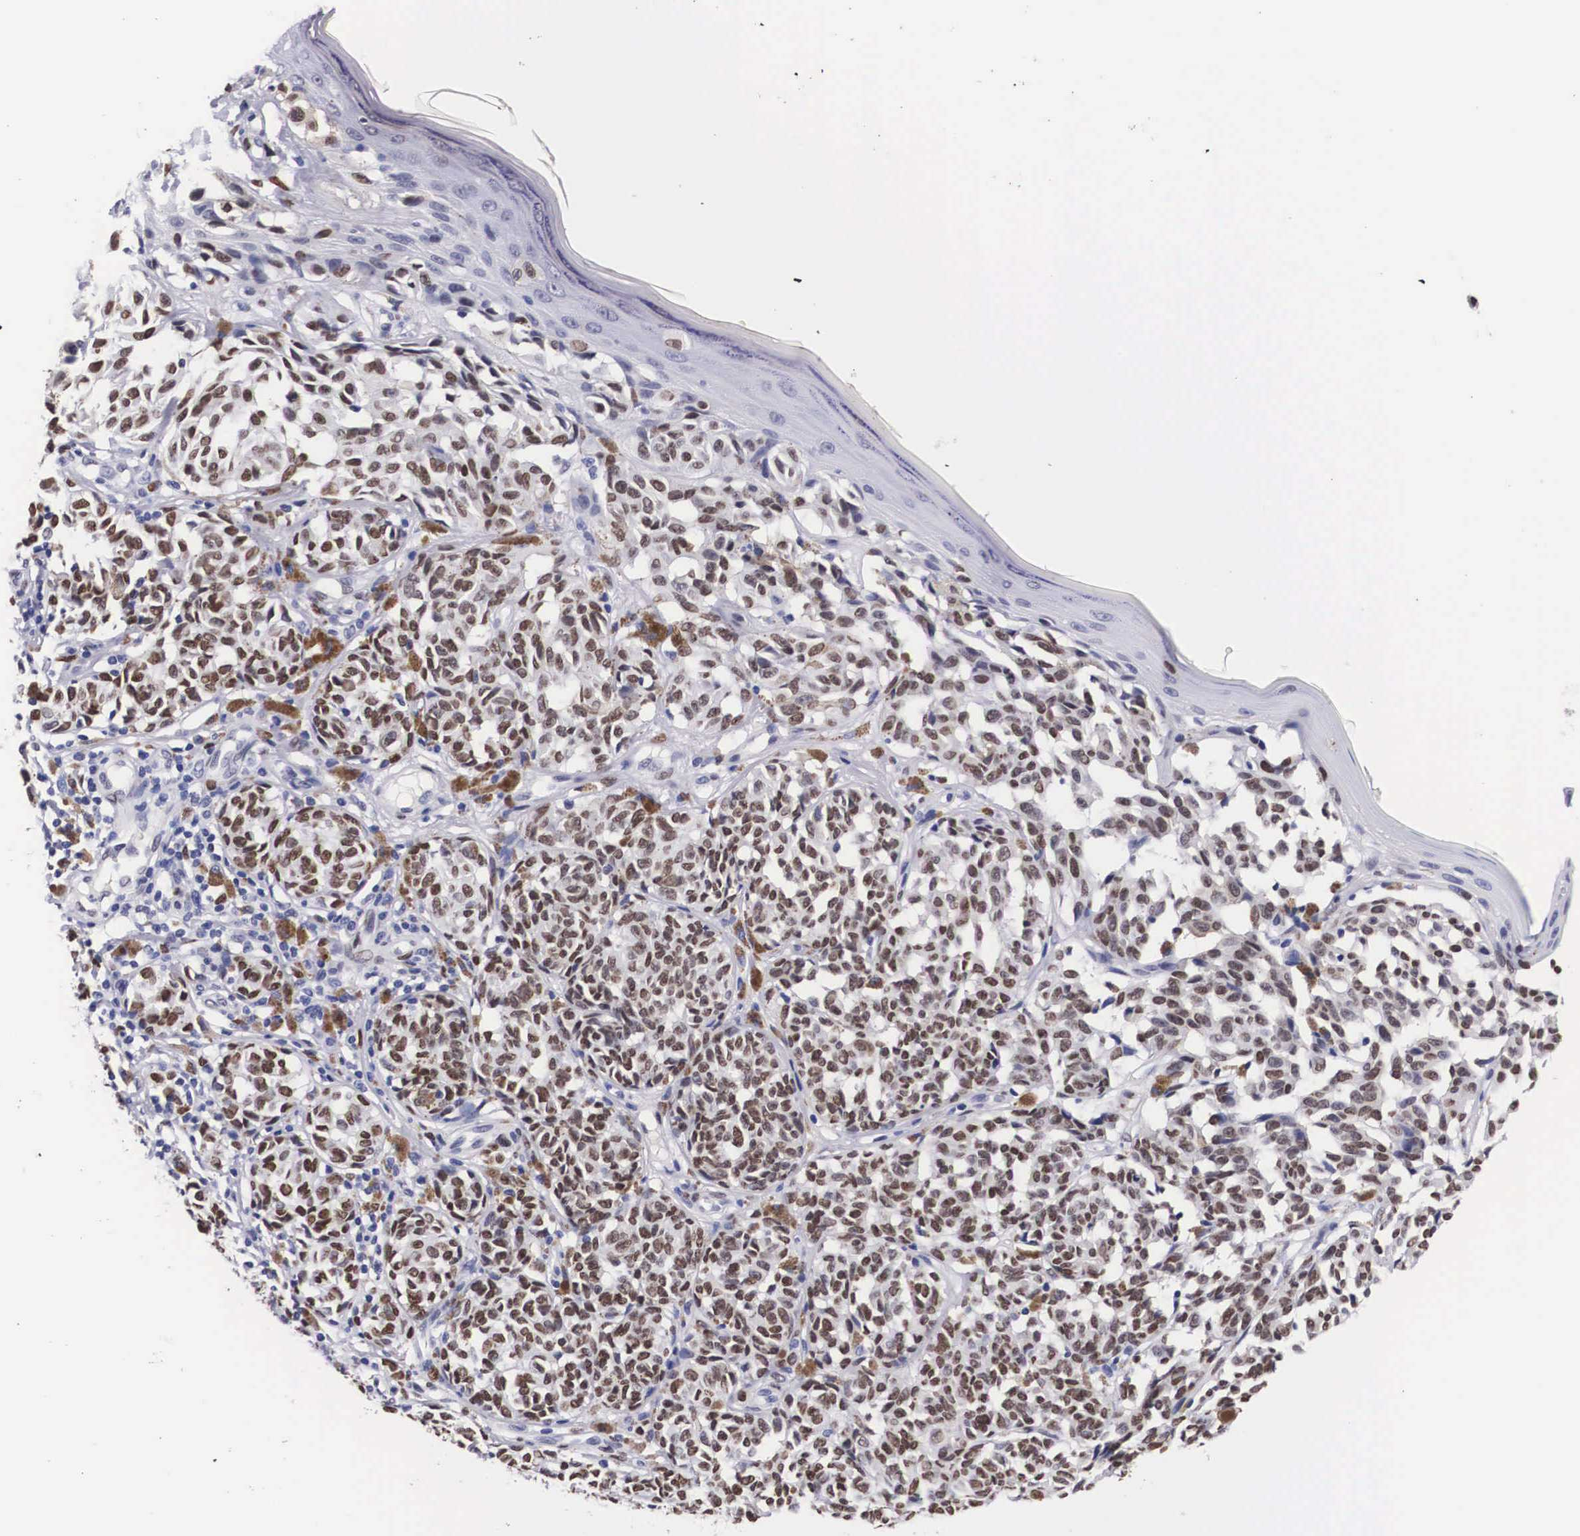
{"staining": {"intensity": "strong", "quantity": ">75%", "location": "nuclear"}, "tissue": "melanoma", "cell_type": "Tumor cells", "image_type": "cancer", "snomed": [{"axis": "morphology", "description": "Malignant melanoma, NOS"}, {"axis": "topography", "description": "Skin"}], "caption": "Melanoma stained for a protein (brown) exhibits strong nuclear positive staining in about >75% of tumor cells.", "gene": "KHDRBS3", "patient": {"sex": "male", "age": 49}}